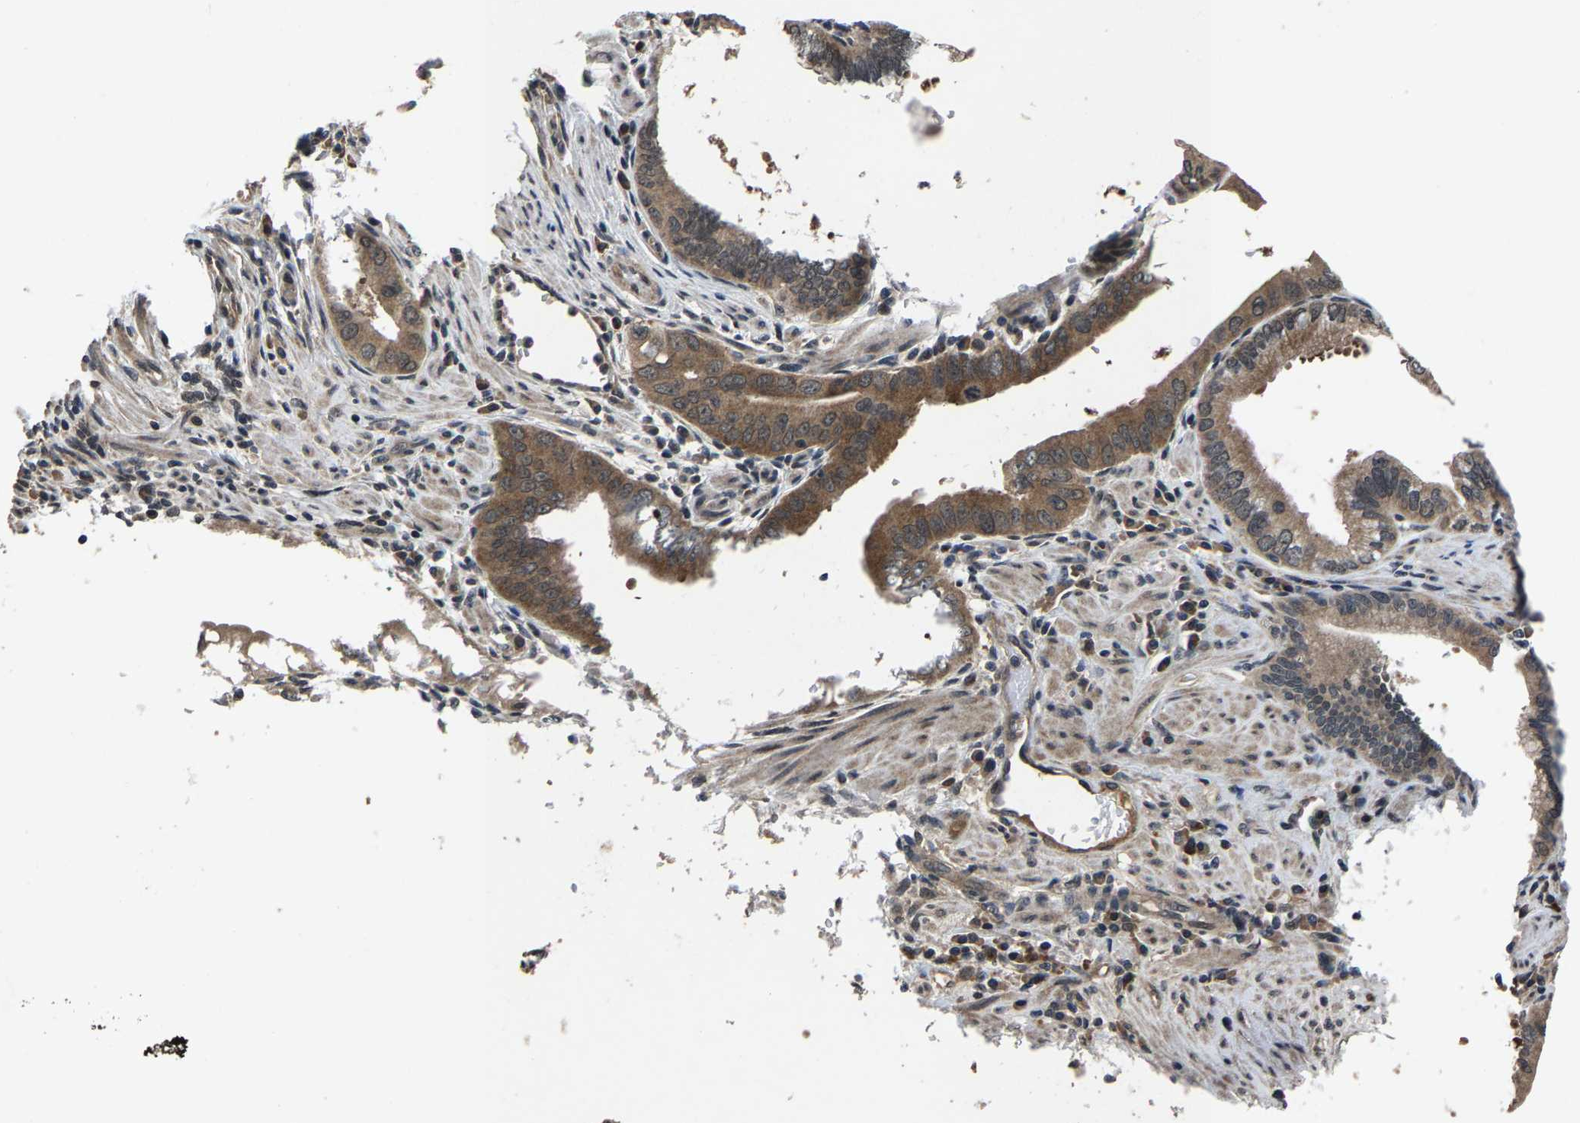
{"staining": {"intensity": "moderate", "quantity": ">75%", "location": "cytoplasmic/membranous"}, "tissue": "pancreatic cancer", "cell_type": "Tumor cells", "image_type": "cancer", "snomed": [{"axis": "morphology", "description": "Normal tissue, NOS"}, {"axis": "topography", "description": "Lymph node"}], "caption": "Pancreatic cancer stained with DAB (3,3'-diaminobenzidine) immunohistochemistry displays medium levels of moderate cytoplasmic/membranous expression in about >75% of tumor cells.", "gene": "HUWE1", "patient": {"sex": "male", "age": 50}}